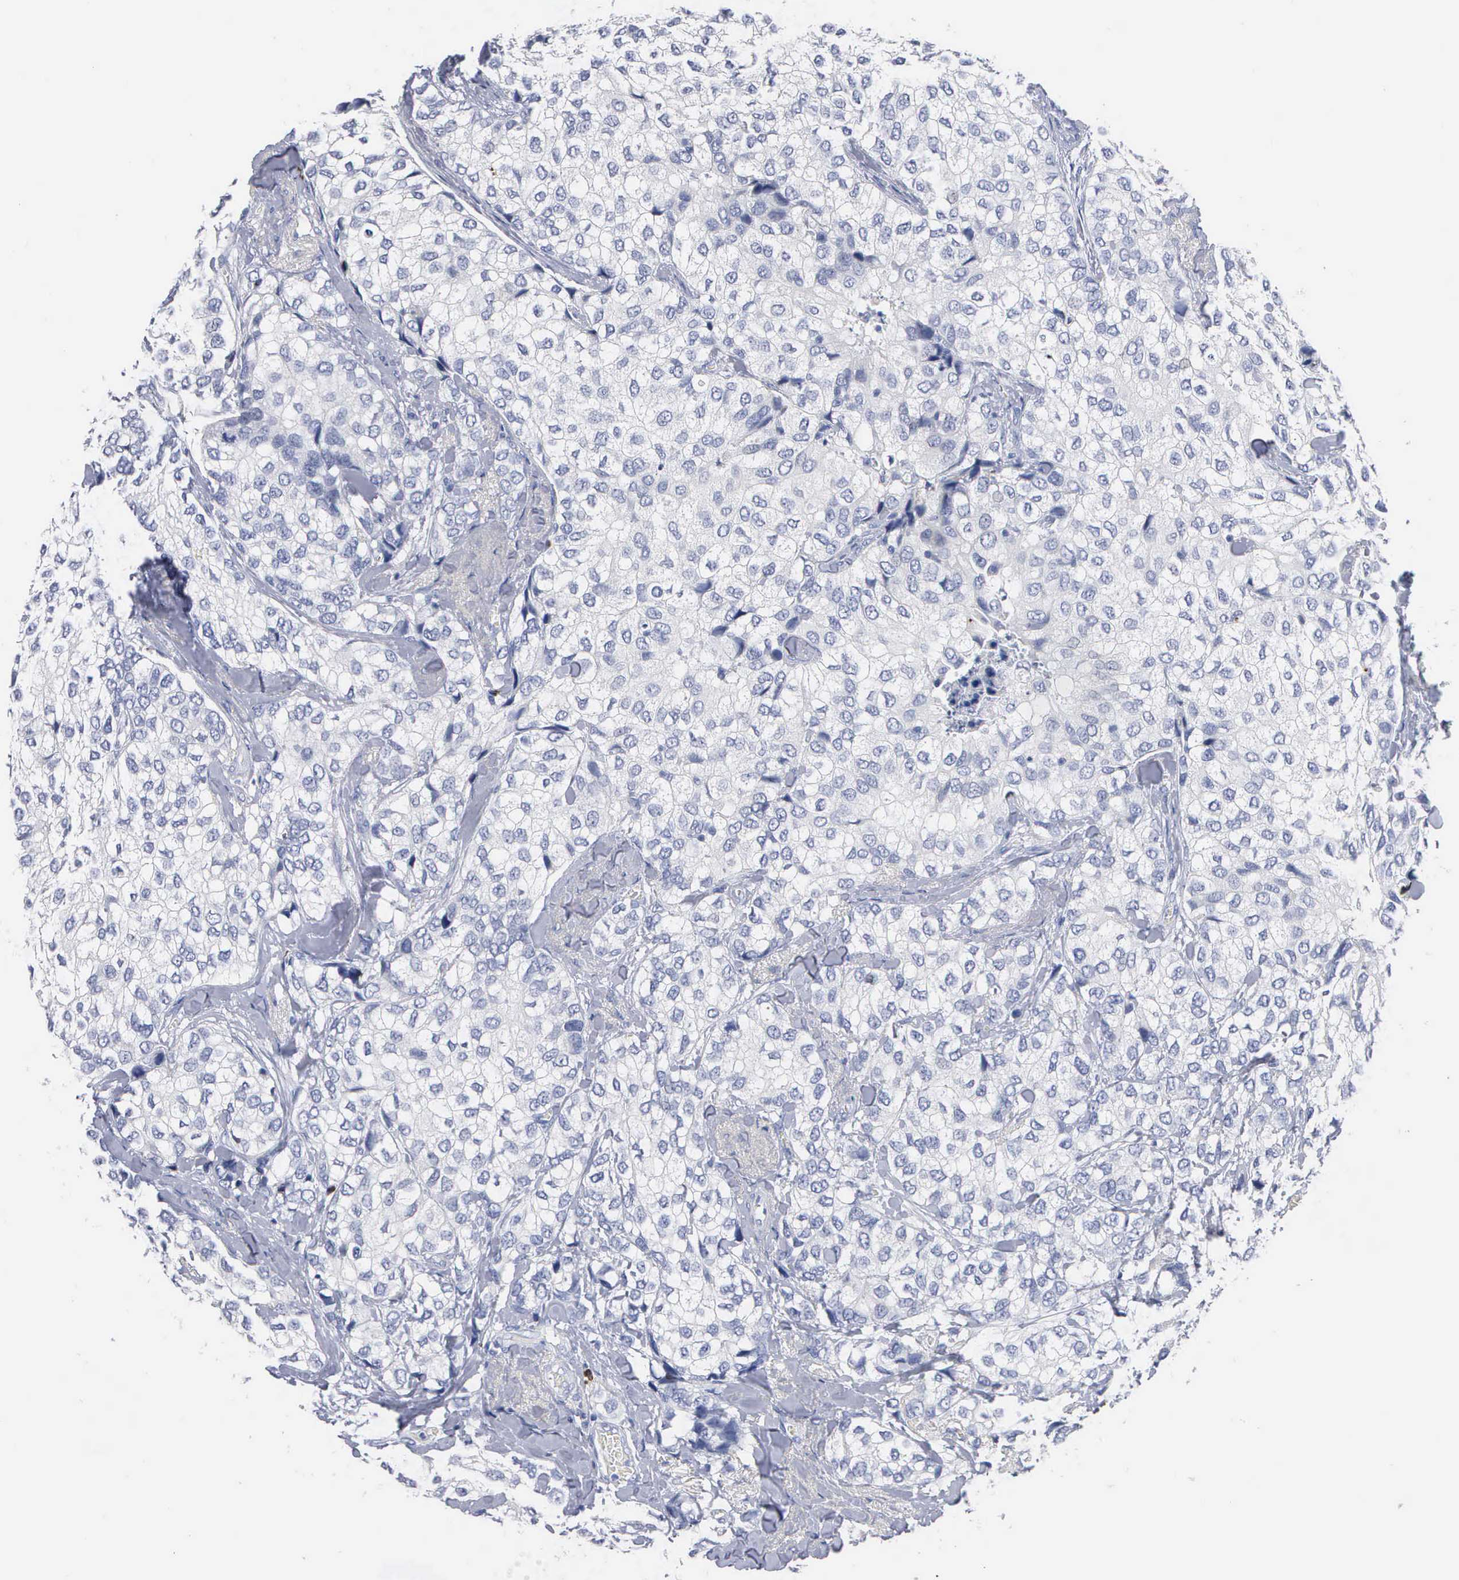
{"staining": {"intensity": "negative", "quantity": "none", "location": "none"}, "tissue": "breast cancer", "cell_type": "Tumor cells", "image_type": "cancer", "snomed": [{"axis": "morphology", "description": "Duct carcinoma"}, {"axis": "topography", "description": "Breast"}], "caption": "A high-resolution image shows immunohistochemistry staining of breast cancer (infiltrating ductal carcinoma), which demonstrates no significant expression in tumor cells.", "gene": "ASPHD2", "patient": {"sex": "female", "age": 68}}